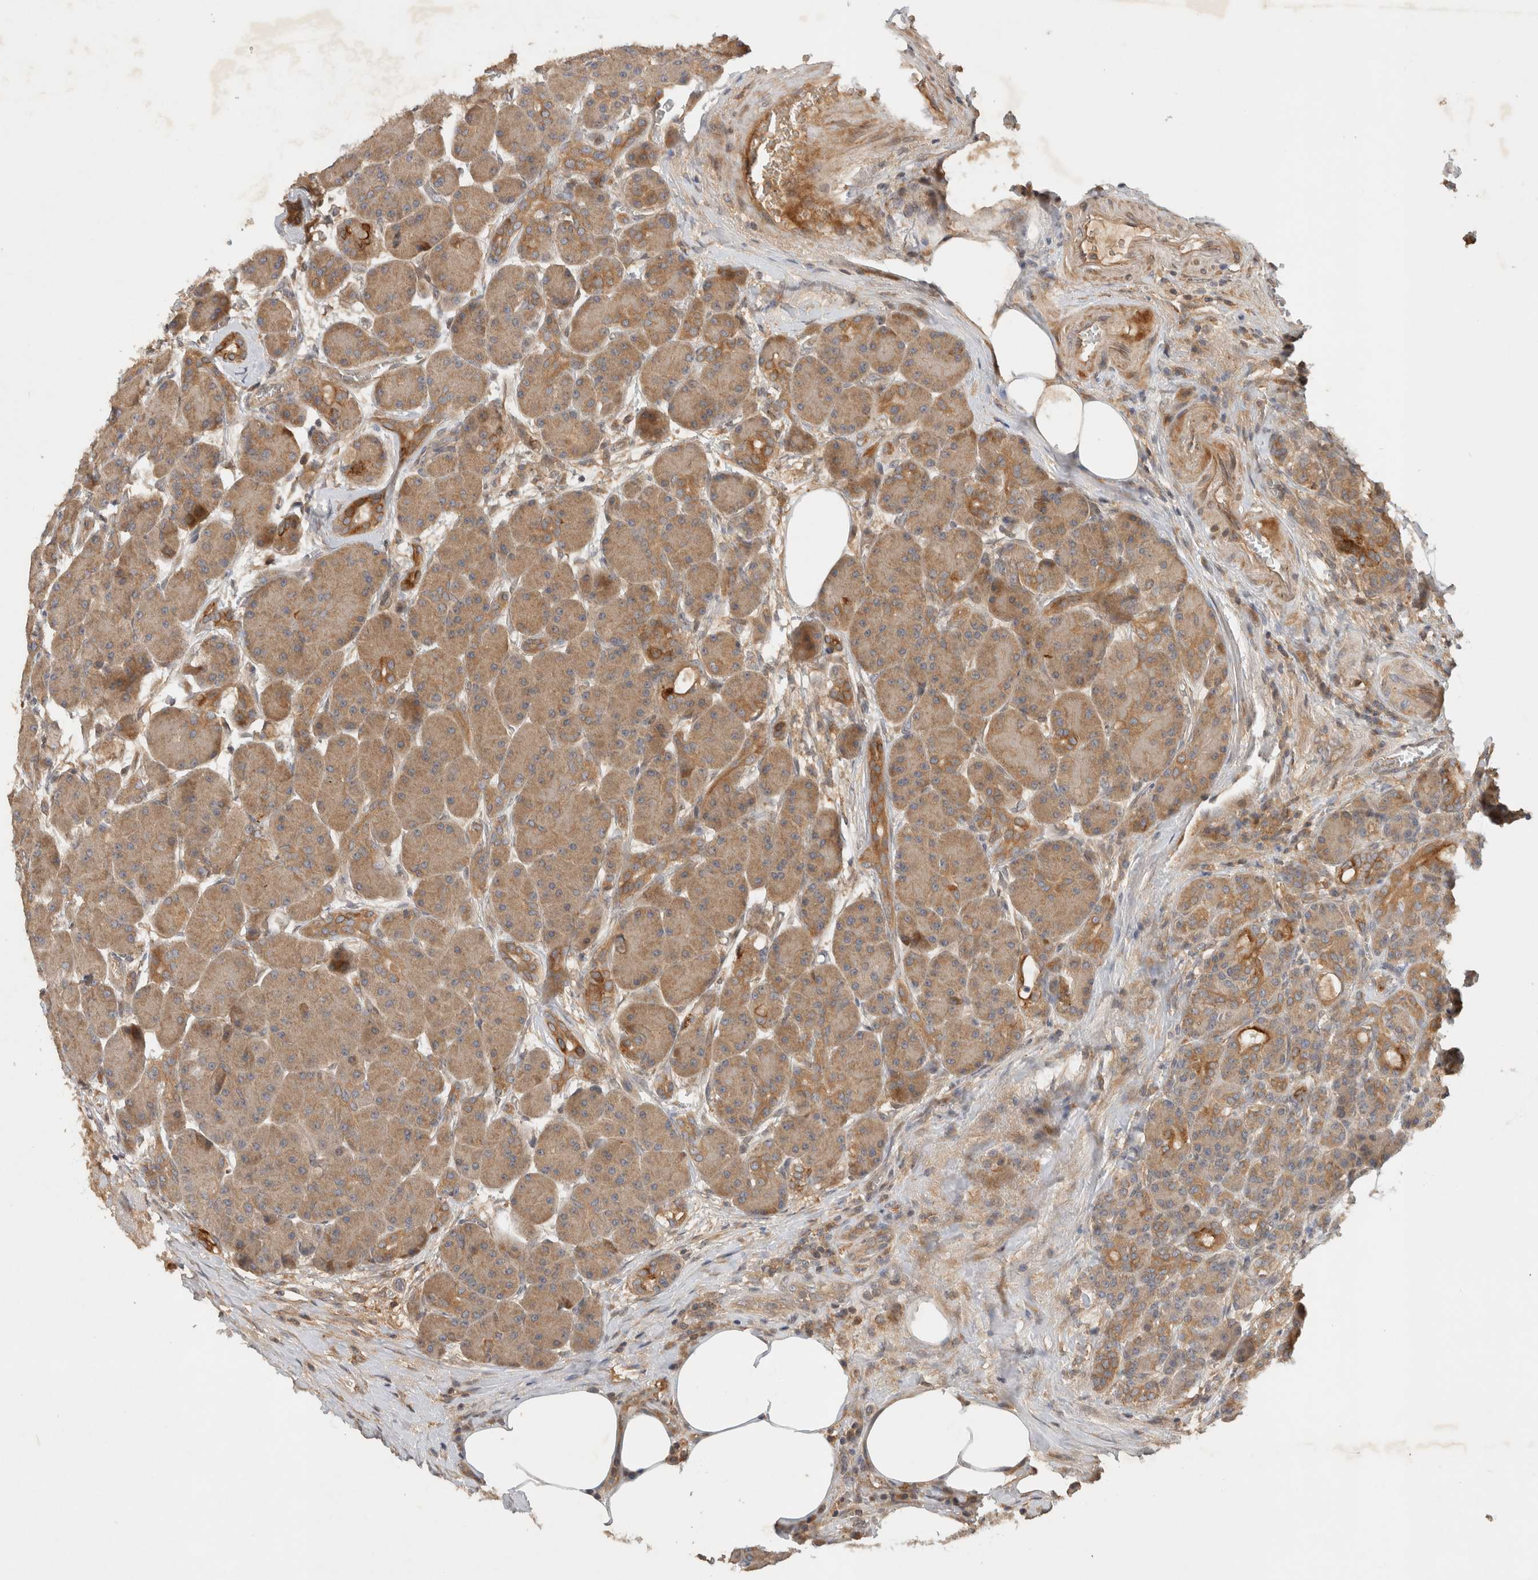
{"staining": {"intensity": "moderate", "quantity": "25%-75%", "location": "cytoplasmic/membranous"}, "tissue": "pancreas", "cell_type": "Exocrine glandular cells", "image_type": "normal", "snomed": [{"axis": "morphology", "description": "Normal tissue, NOS"}, {"axis": "topography", "description": "Pancreas"}], "caption": "Immunohistochemistry (IHC) image of unremarkable human pancreas stained for a protein (brown), which shows medium levels of moderate cytoplasmic/membranous staining in about 25%-75% of exocrine glandular cells.", "gene": "ARMC9", "patient": {"sex": "male", "age": 63}}